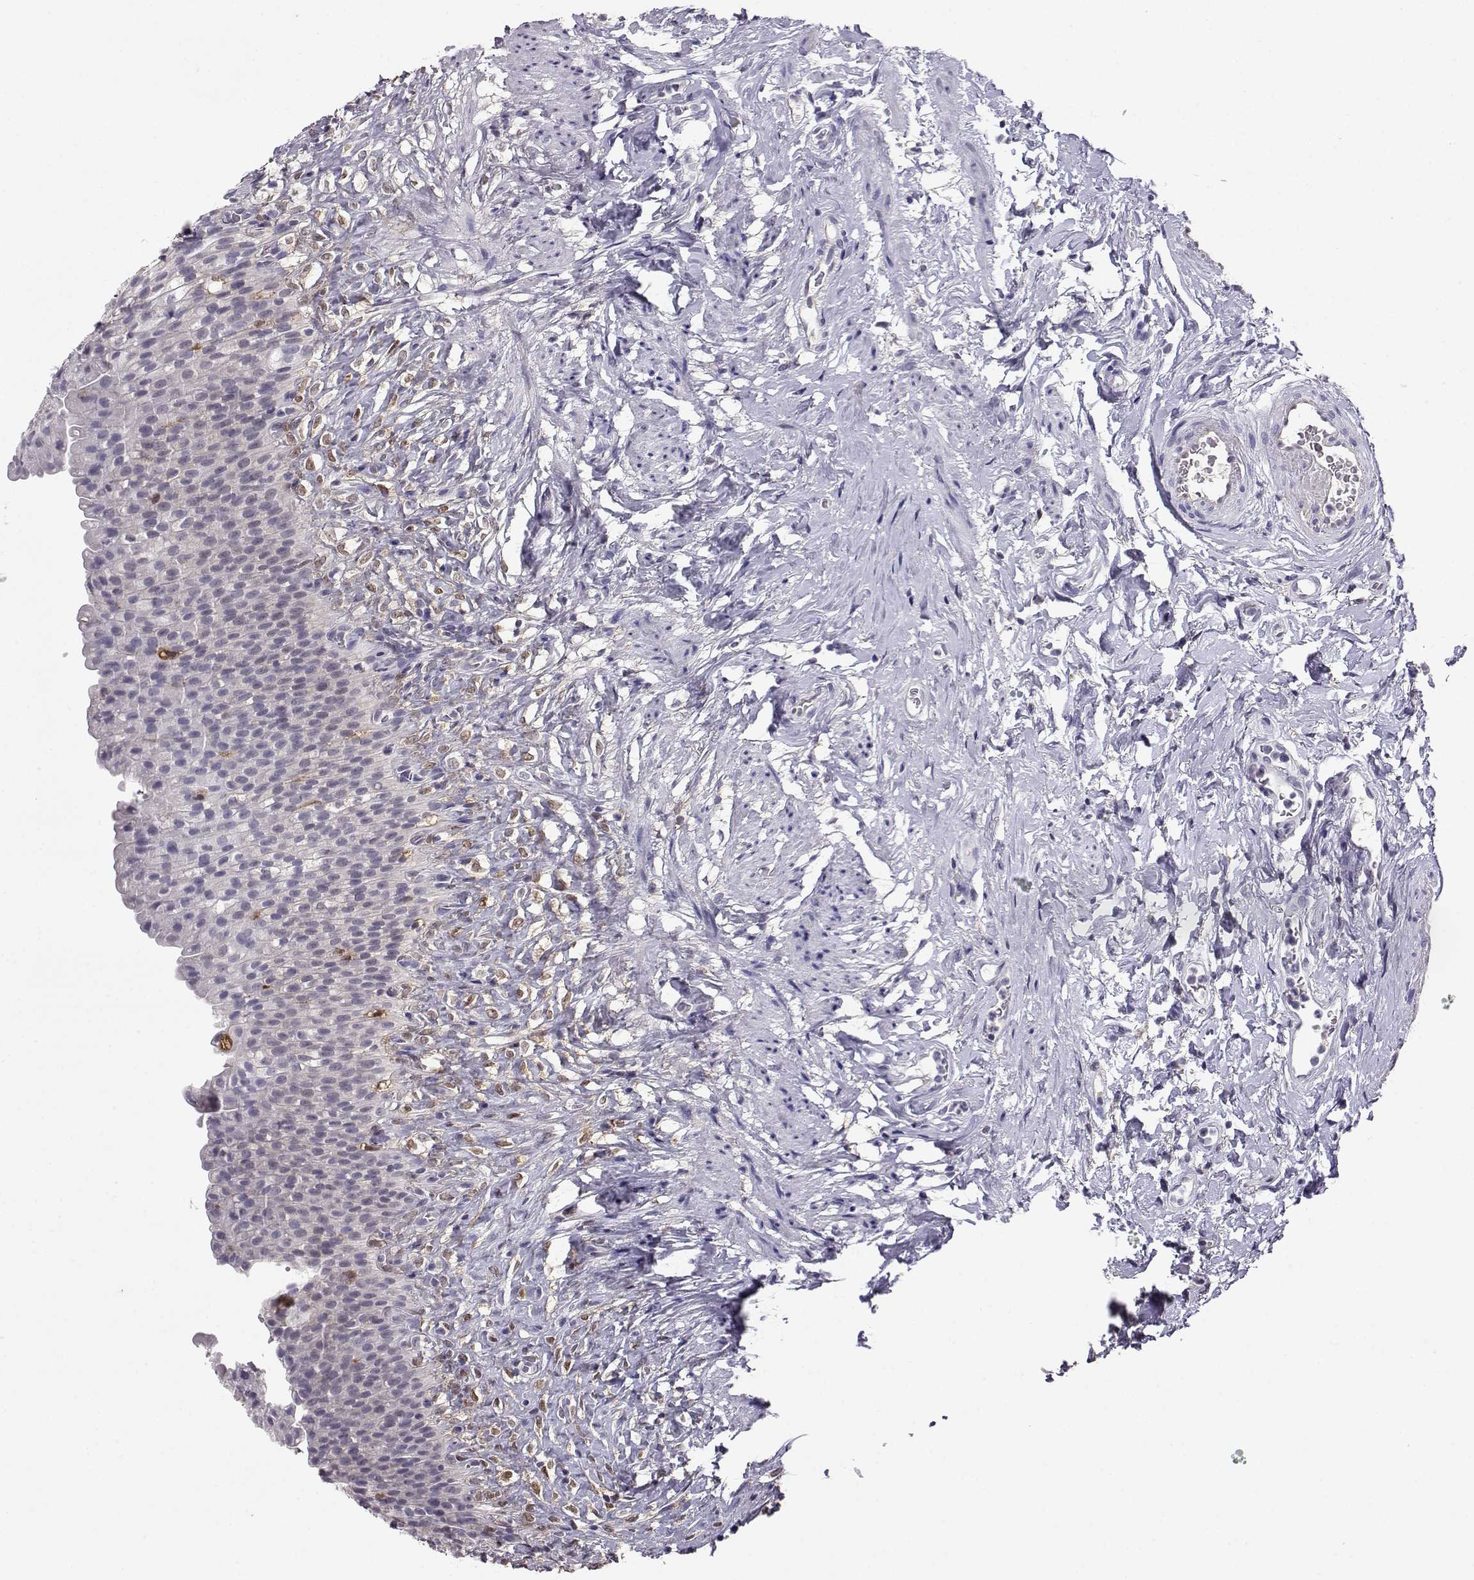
{"staining": {"intensity": "negative", "quantity": "none", "location": "none"}, "tissue": "urinary bladder", "cell_type": "Urothelial cells", "image_type": "normal", "snomed": [{"axis": "morphology", "description": "Normal tissue, NOS"}, {"axis": "topography", "description": "Urinary bladder"}], "caption": "An image of urinary bladder stained for a protein demonstrates no brown staining in urothelial cells. (DAB (3,3'-diaminobenzidine) IHC, high magnification).", "gene": "AKR1B1", "patient": {"sex": "male", "age": 76}}